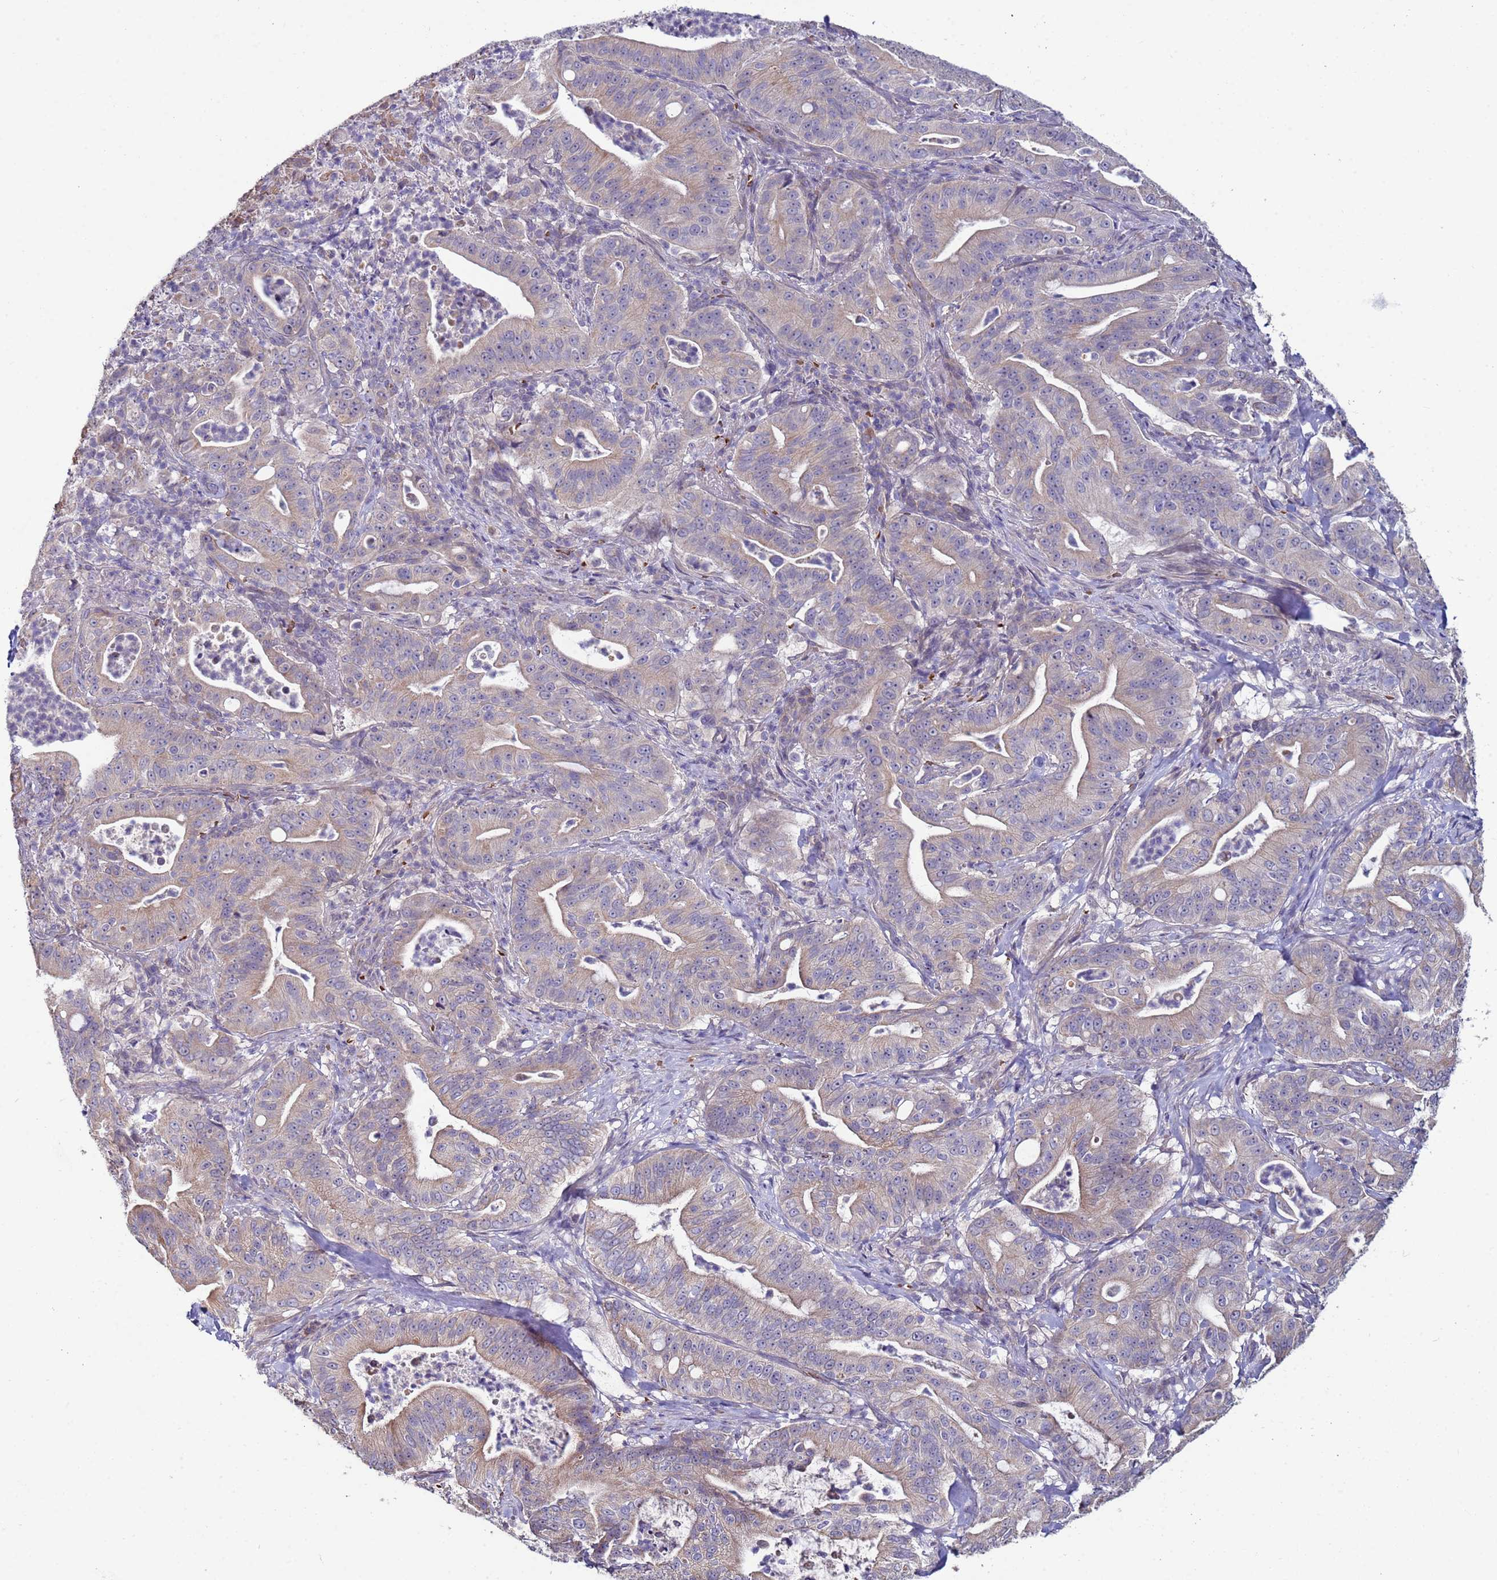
{"staining": {"intensity": "weak", "quantity": "25%-75%", "location": "cytoplasmic/membranous"}, "tissue": "pancreatic cancer", "cell_type": "Tumor cells", "image_type": "cancer", "snomed": [{"axis": "morphology", "description": "Adenocarcinoma, NOS"}, {"axis": "topography", "description": "Pancreas"}], "caption": "Immunohistochemical staining of human adenocarcinoma (pancreatic) shows low levels of weak cytoplasmic/membranous expression in about 25%-75% of tumor cells.", "gene": "CLHC1", "patient": {"sex": "male", "age": 71}}